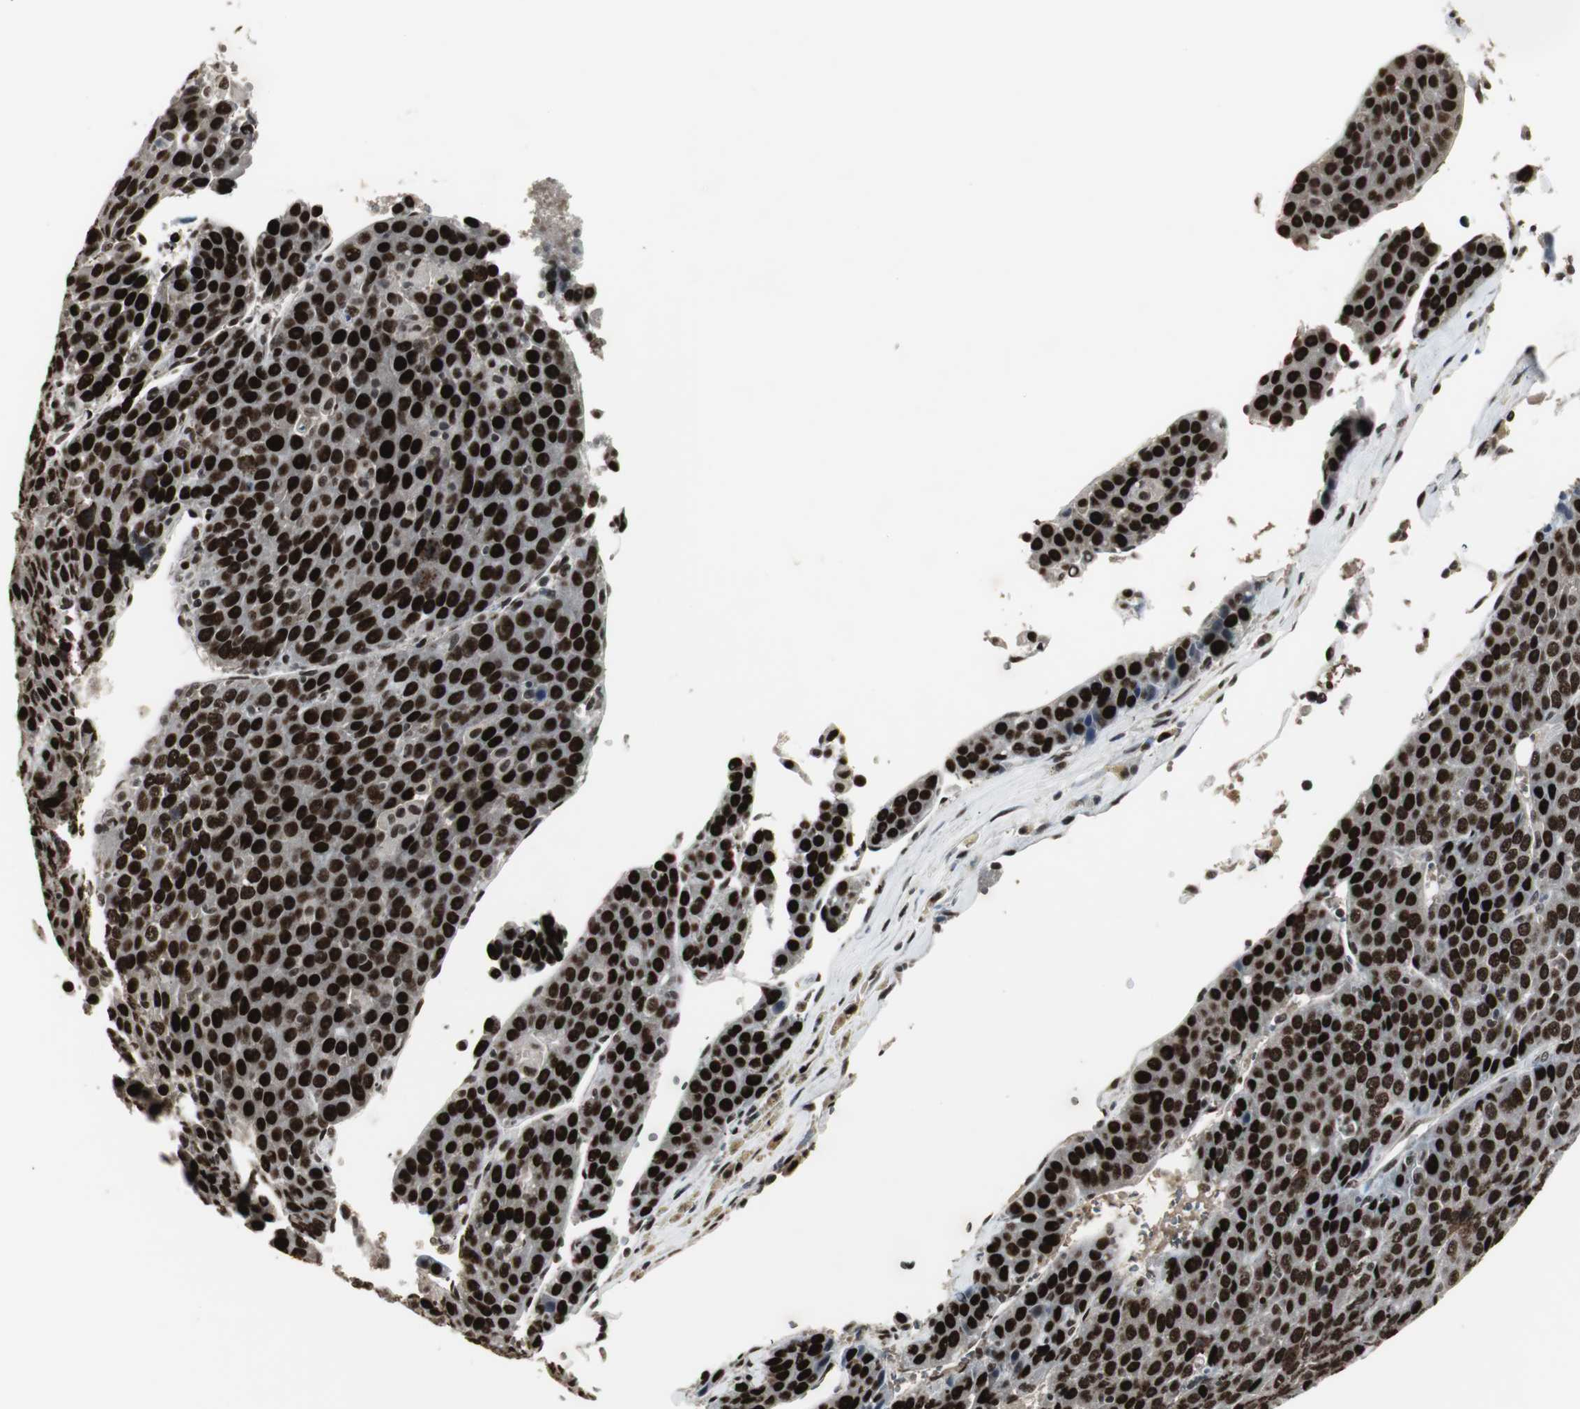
{"staining": {"intensity": "strong", "quantity": ">75%", "location": "nuclear"}, "tissue": "liver cancer", "cell_type": "Tumor cells", "image_type": "cancer", "snomed": [{"axis": "morphology", "description": "Carcinoma, Hepatocellular, NOS"}, {"axis": "topography", "description": "Liver"}], "caption": "Human liver hepatocellular carcinoma stained for a protein (brown) displays strong nuclear positive staining in about >75% of tumor cells.", "gene": "TAF5", "patient": {"sex": "female", "age": 53}}